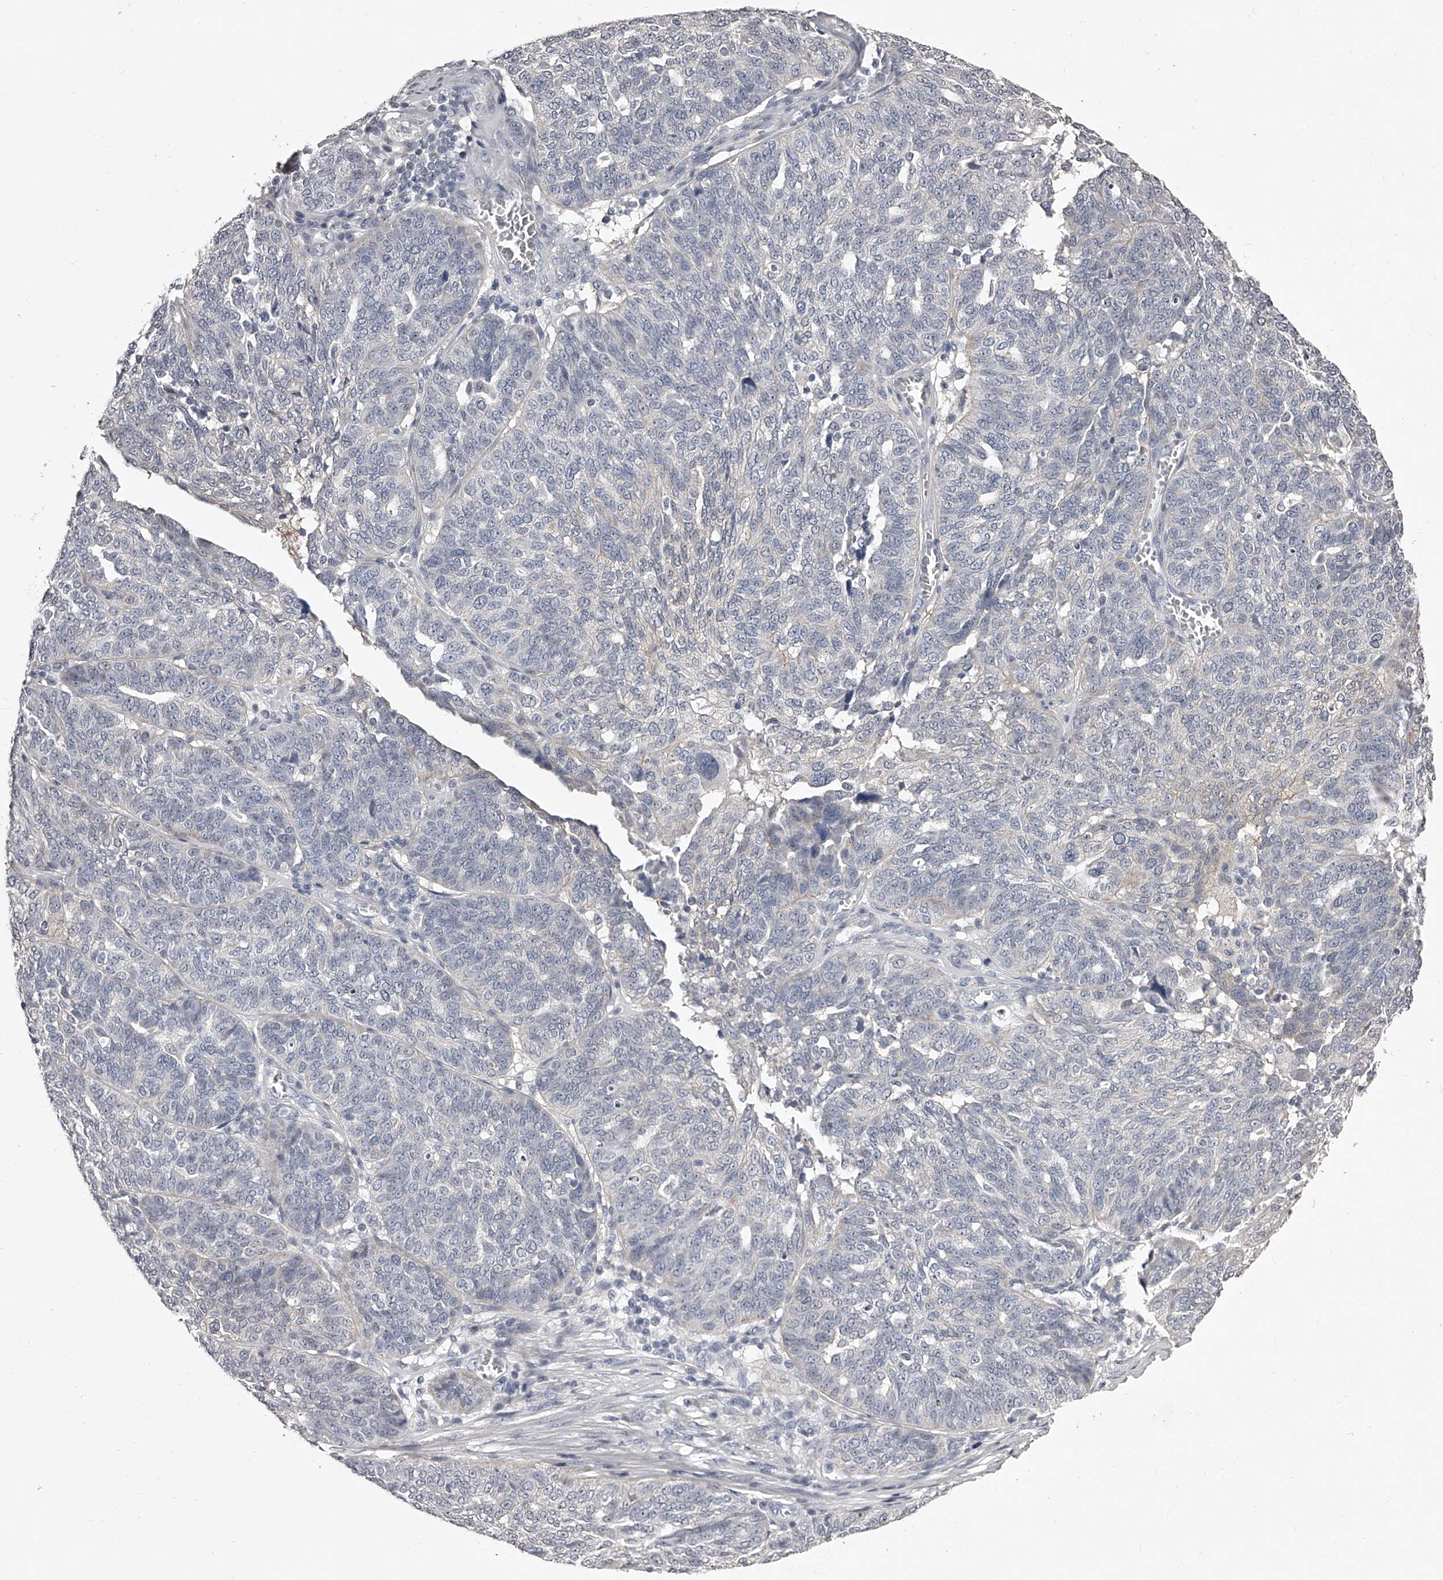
{"staining": {"intensity": "negative", "quantity": "none", "location": "none"}, "tissue": "ovarian cancer", "cell_type": "Tumor cells", "image_type": "cancer", "snomed": [{"axis": "morphology", "description": "Cystadenocarcinoma, serous, NOS"}, {"axis": "topography", "description": "Ovary"}], "caption": "Micrograph shows no significant protein positivity in tumor cells of ovarian cancer (serous cystadenocarcinoma).", "gene": "NT5DC1", "patient": {"sex": "female", "age": 59}}